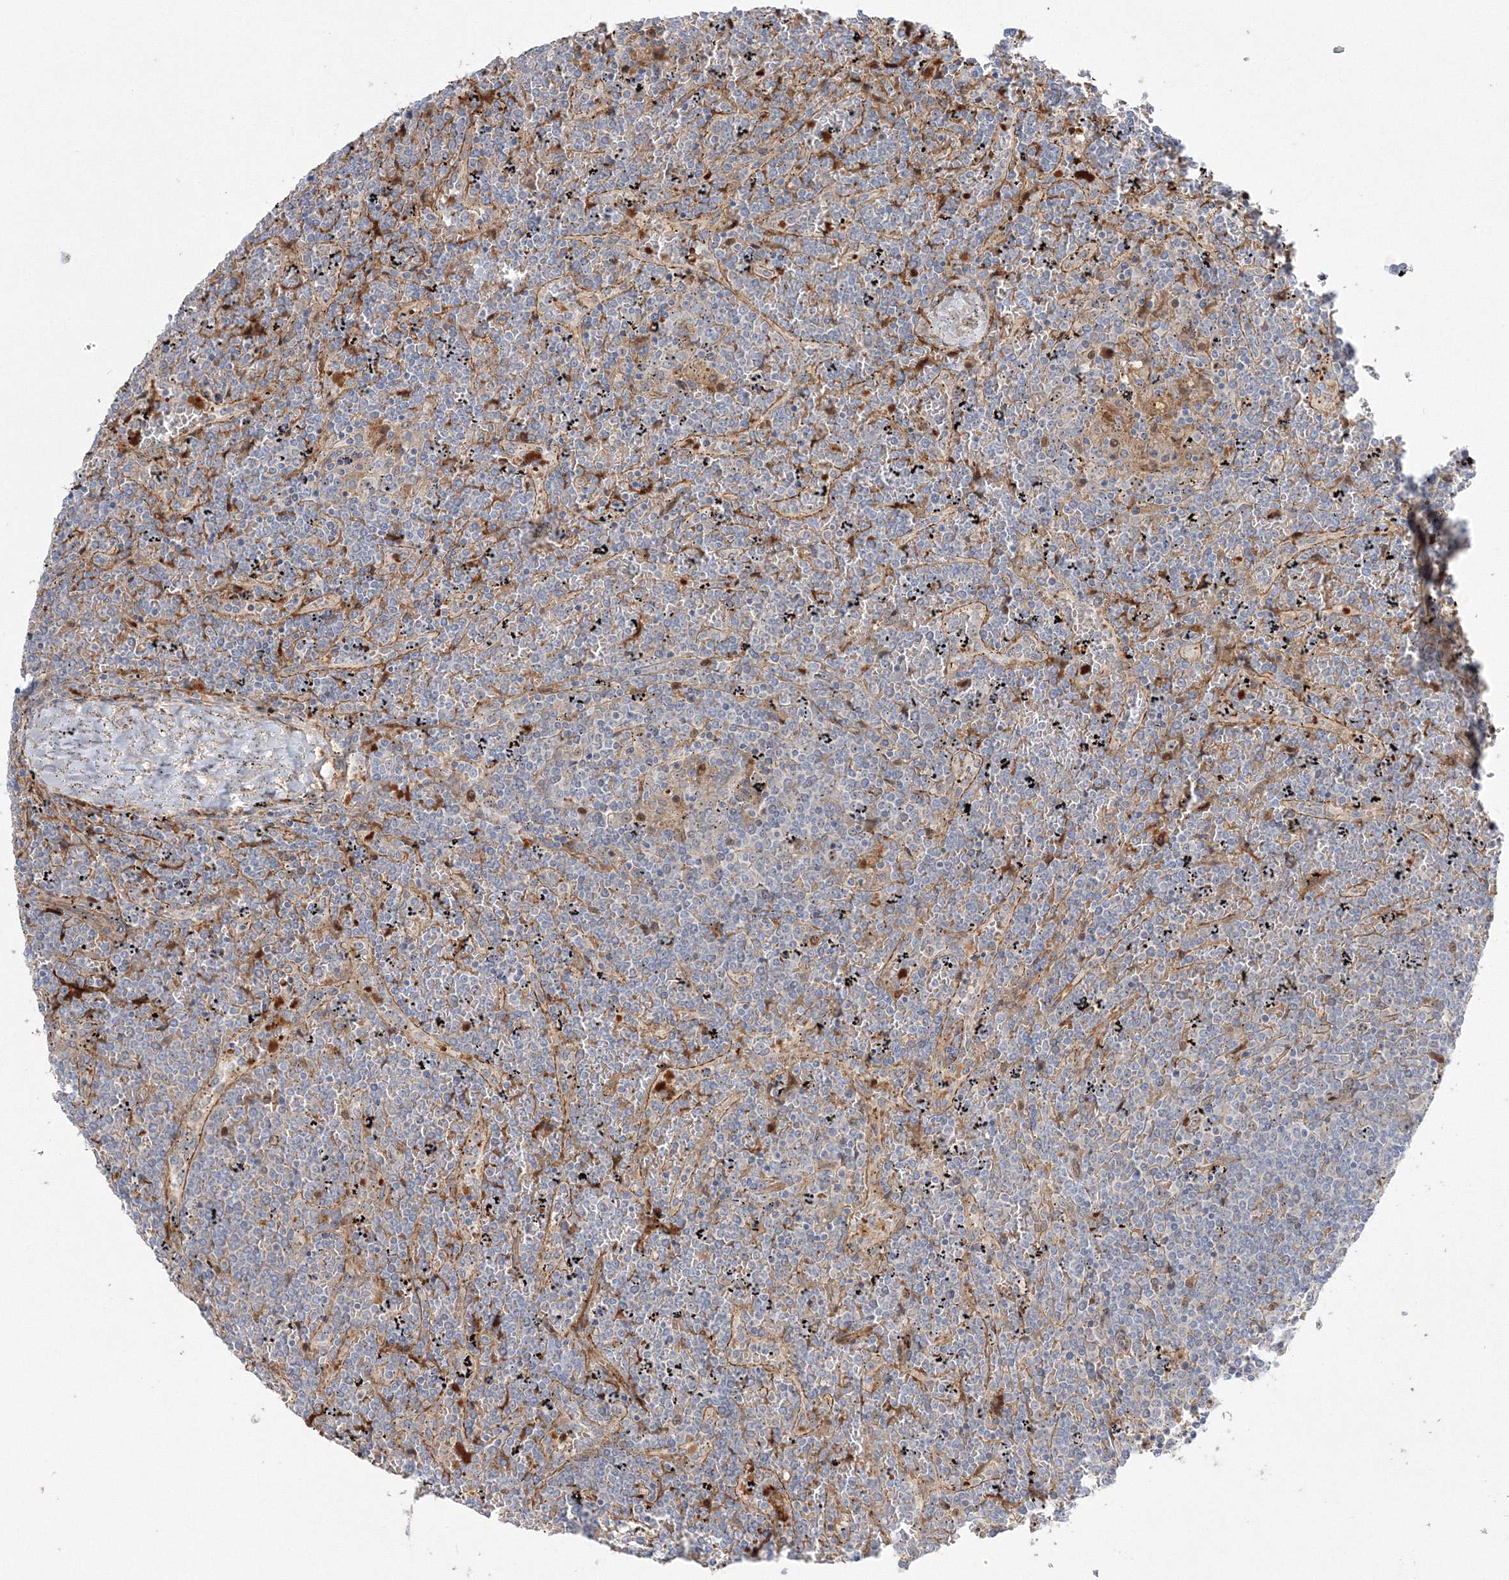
{"staining": {"intensity": "negative", "quantity": "none", "location": "none"}, "tissue": "lymphoma", "cell_type": "Tumor cells", "image_type": "cancer", "snomed": [{"axis": "morphology", "description": "Malignant lymphoma, non-Hodgkin's type, Low grade"}, {"axis": "topography", "description": "Spleen"}], "caption": "This is a photomicrograph of immunohistochemistry (IHC) staining of malignant lymphoma, non-Hodgkin's type (low-grade), which shows no positivity in tumor cells. (DAB (3,3'-diaminobenzidine) immunohistochemistry visualized using brightfield microscopy, high magnification).", "gene": "NPM3", "patient": {"sex": "female", "age": 19}}